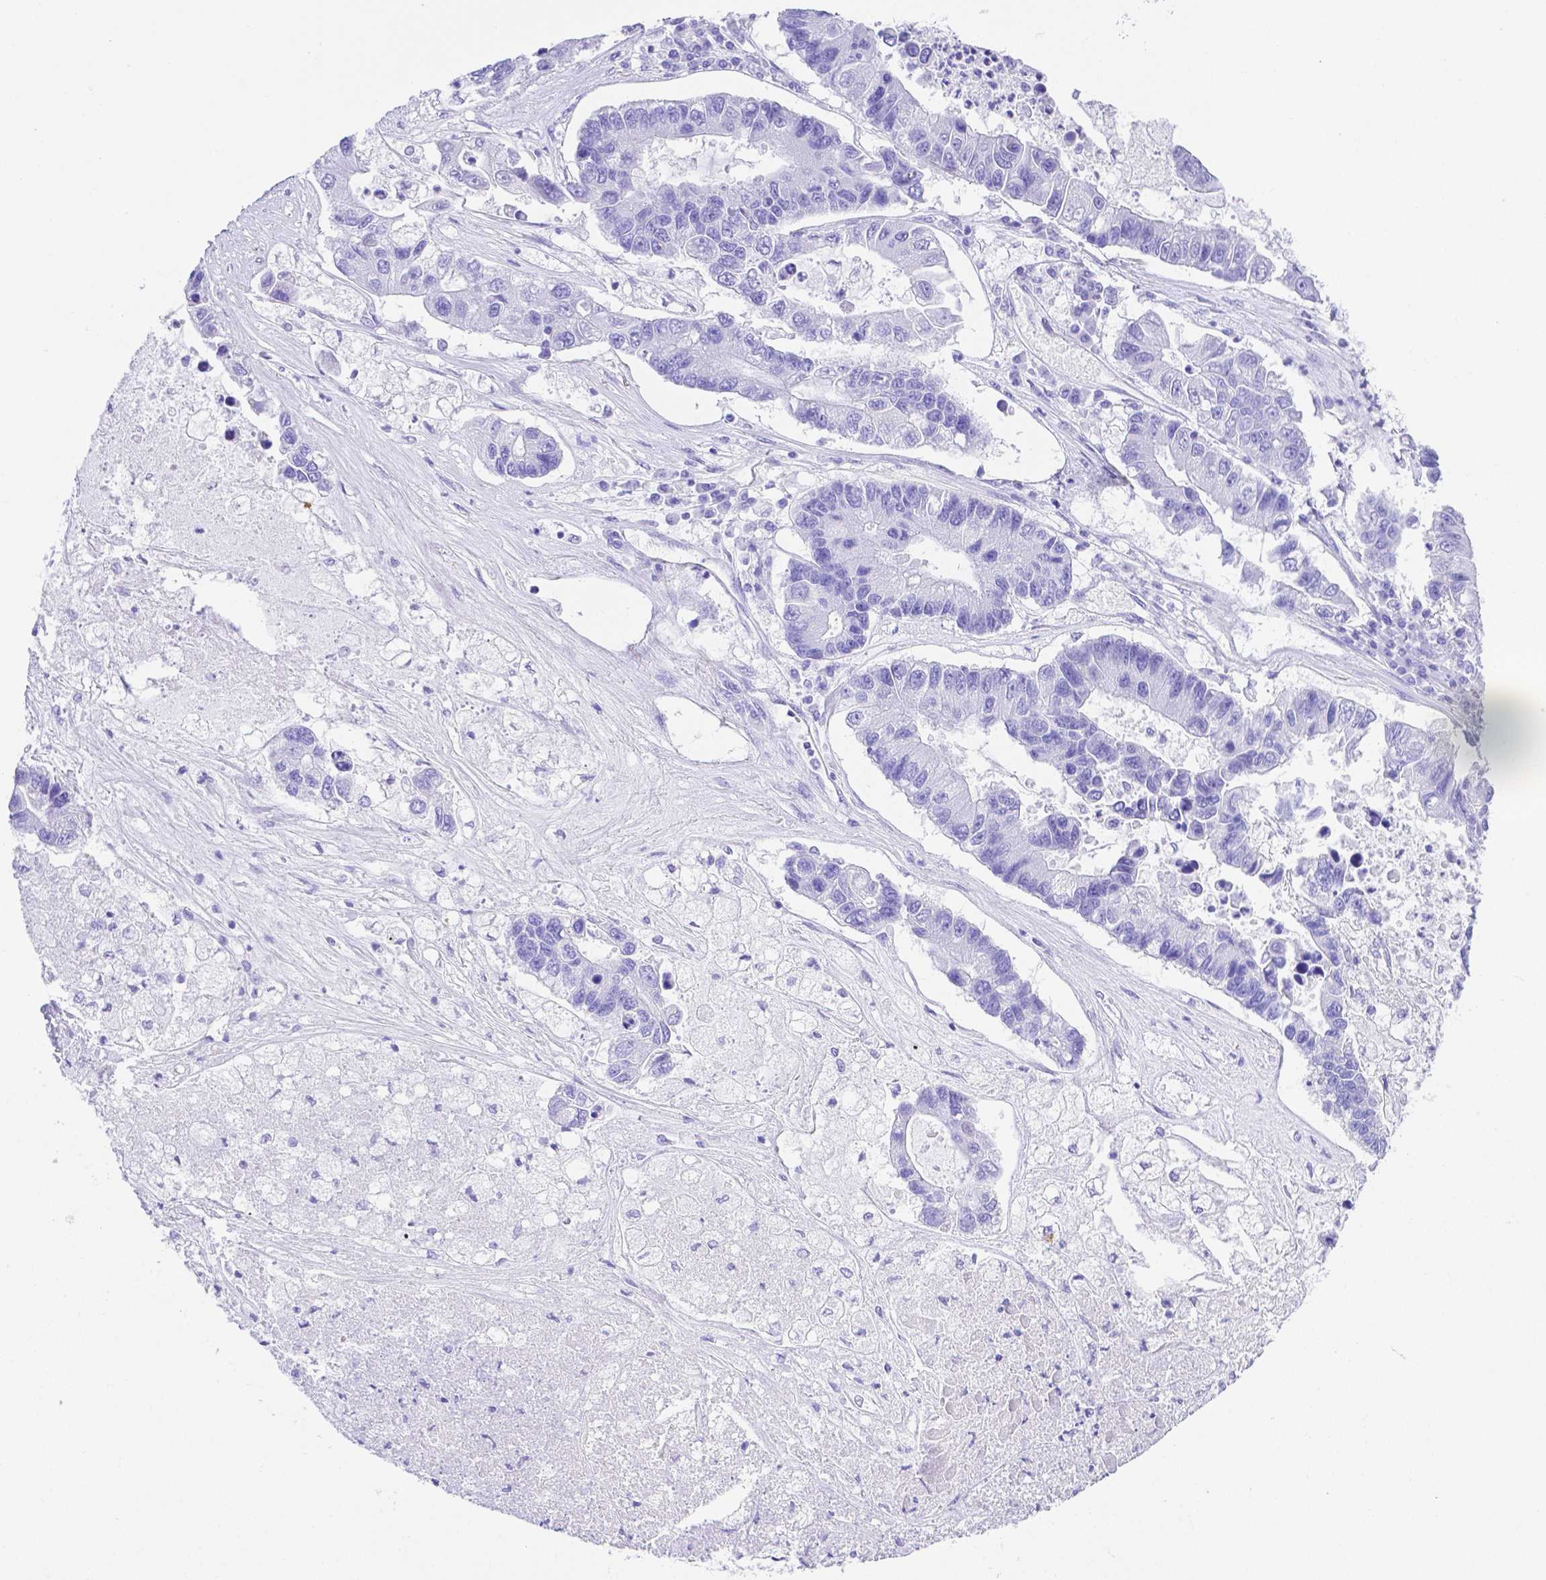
{"staining": {"intensity": "negative", "quantity": "none", "location": "none"}, "tissue": "lung cancer", "cell_type": "Tumor cells", "image_type": "cancer", "snomed": [{"axis": "morphology", "description": "Adenocarcinoma, NOS"}, {"axis": "topography", "description": "Bronchus"}, {"axis": "topography", "description": "Lung"}], "caption": "Human lung cancer (adenocarcinoma) stained for a protein using immunohistochemistry exhibits no expression in tumor cells.", "gene": "SMR3A", "patient": {"sex": "female", "age": 51}}